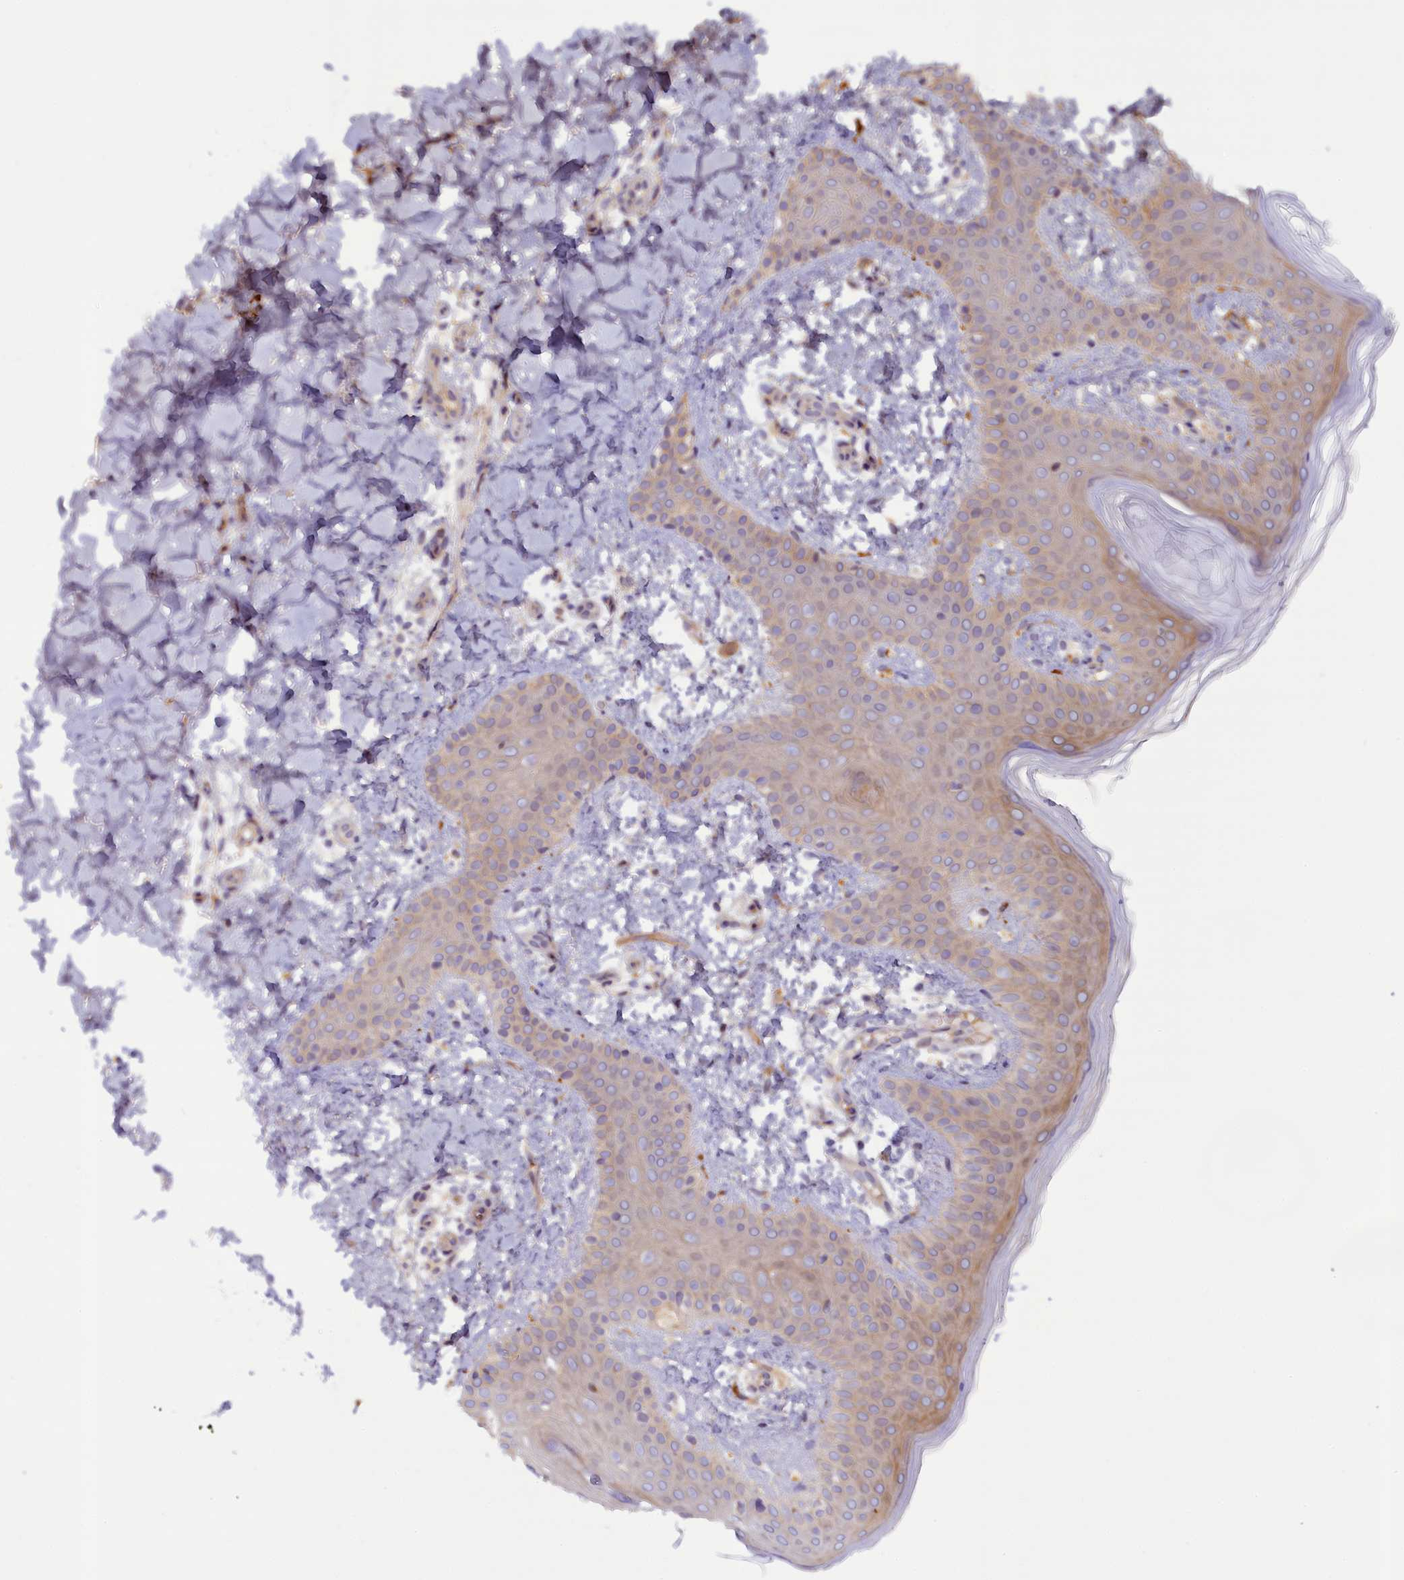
{"staining": {"intensity": "negative", "quantity": "none", "location": "none"}, "tissue": "skin", "cell_type": "Fibroblasts", "image_type": "normal", "snomed": [{"axis": "morphology", "description": "Normal tissue, NOS"}, {"axis": "topography", "description": "Skin"}], "caption": "This is an immunohistochemistry (IHC) image of unremarkable skin. There is no positivity in fibroblasts.", "gene": "FUZ", "patient": {"sex": "male", "age": 36}}